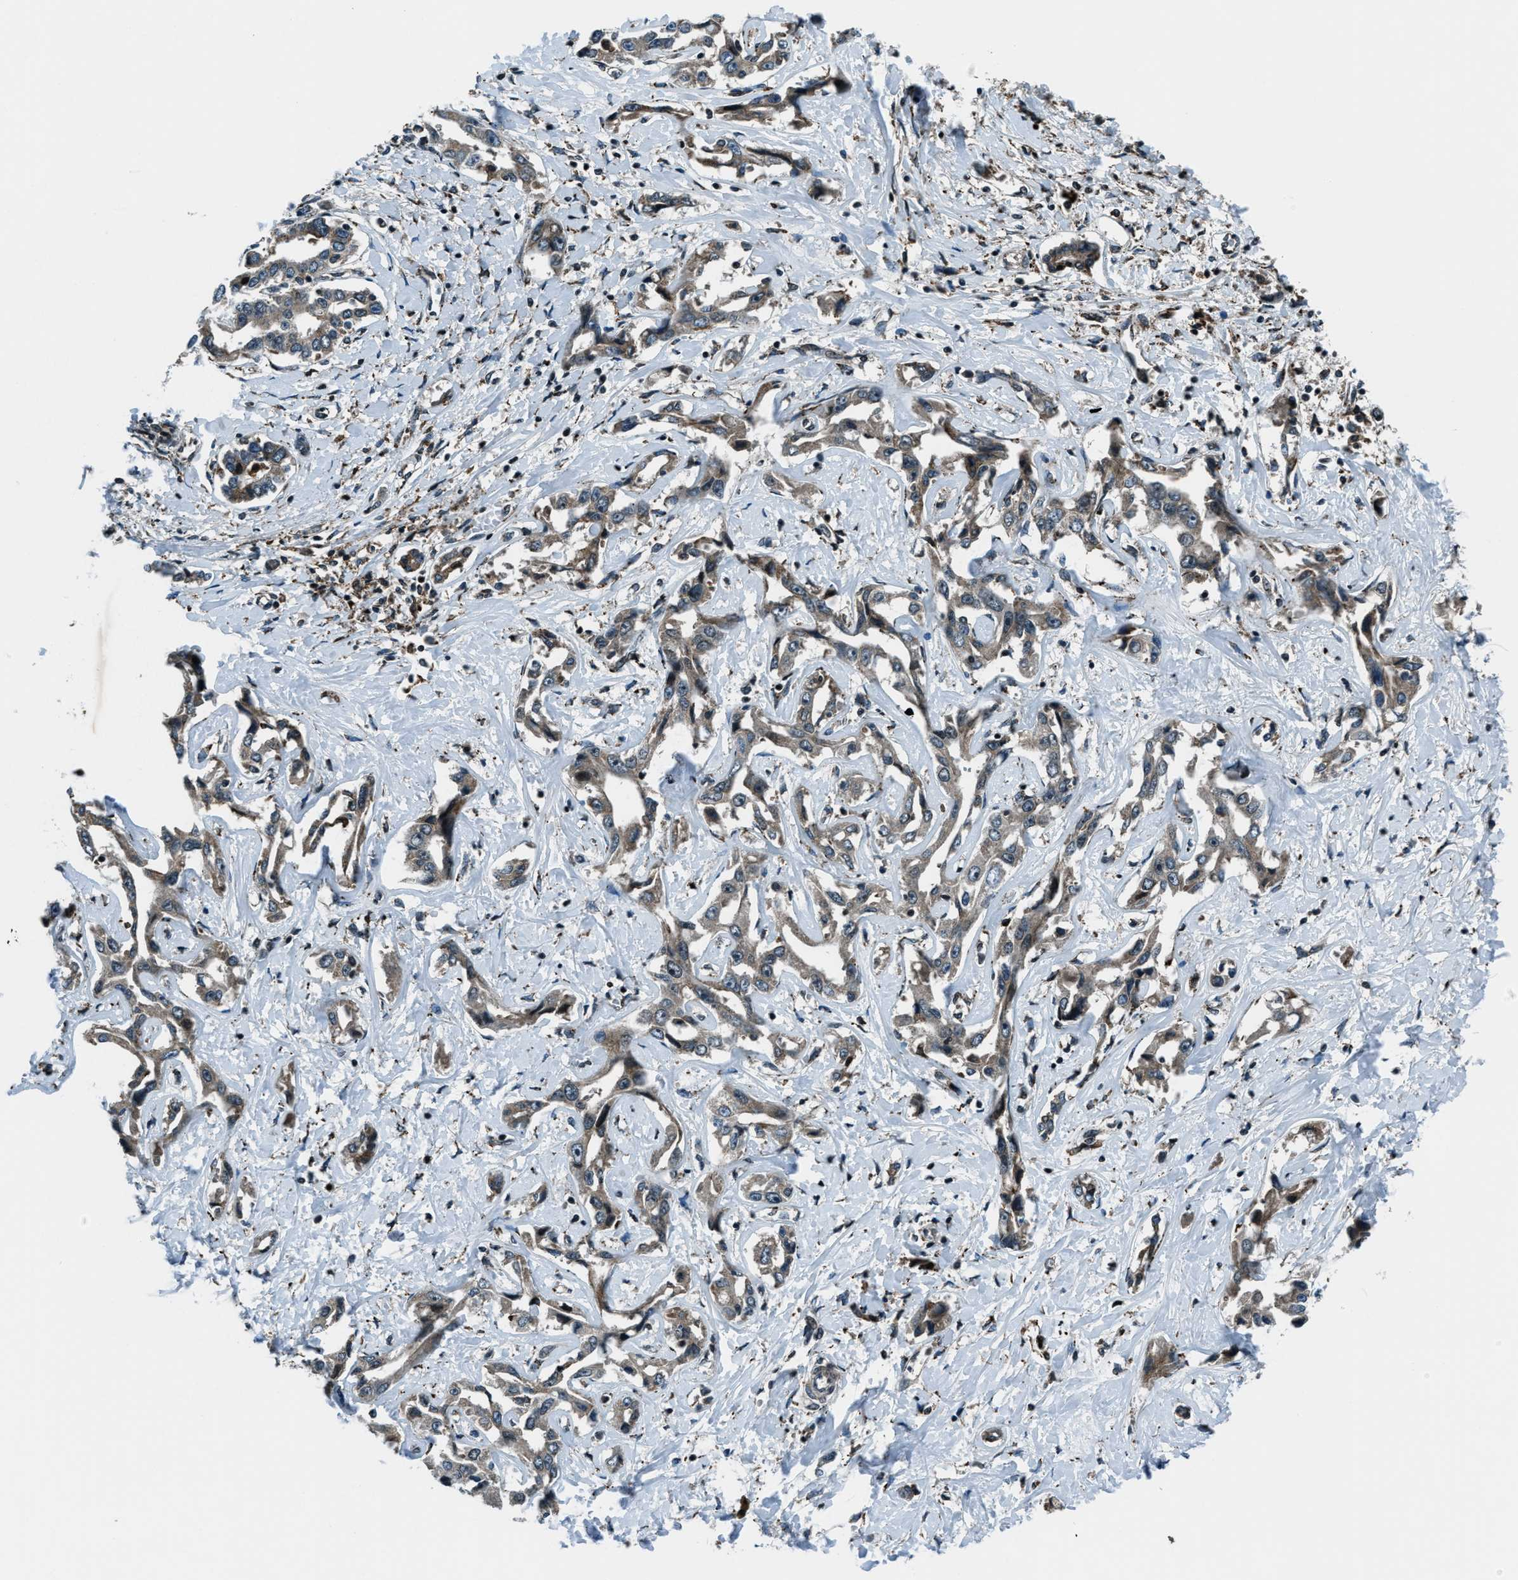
{"staining": {"intensity": "weak", "quantity": "25%-75%", "location": "cytoplasmic/membranous"}, "tissue": "liver cancer", "cell_type": "Tumor cells", "image_type": "cancer", "snomed": [{"axis": "morphology", "description": "Cholangiocarcinoma"}, {"axis": "topography", "description": "Liver"}], "caption": "Protein staining reveals weak cytoplasmic/membranous staining in about 25%-75% of tumor cells in liver cancer (cholangiocarcinoma).", "gene": "ACTL9", "patient": {"sex": "male", "age": 59}}